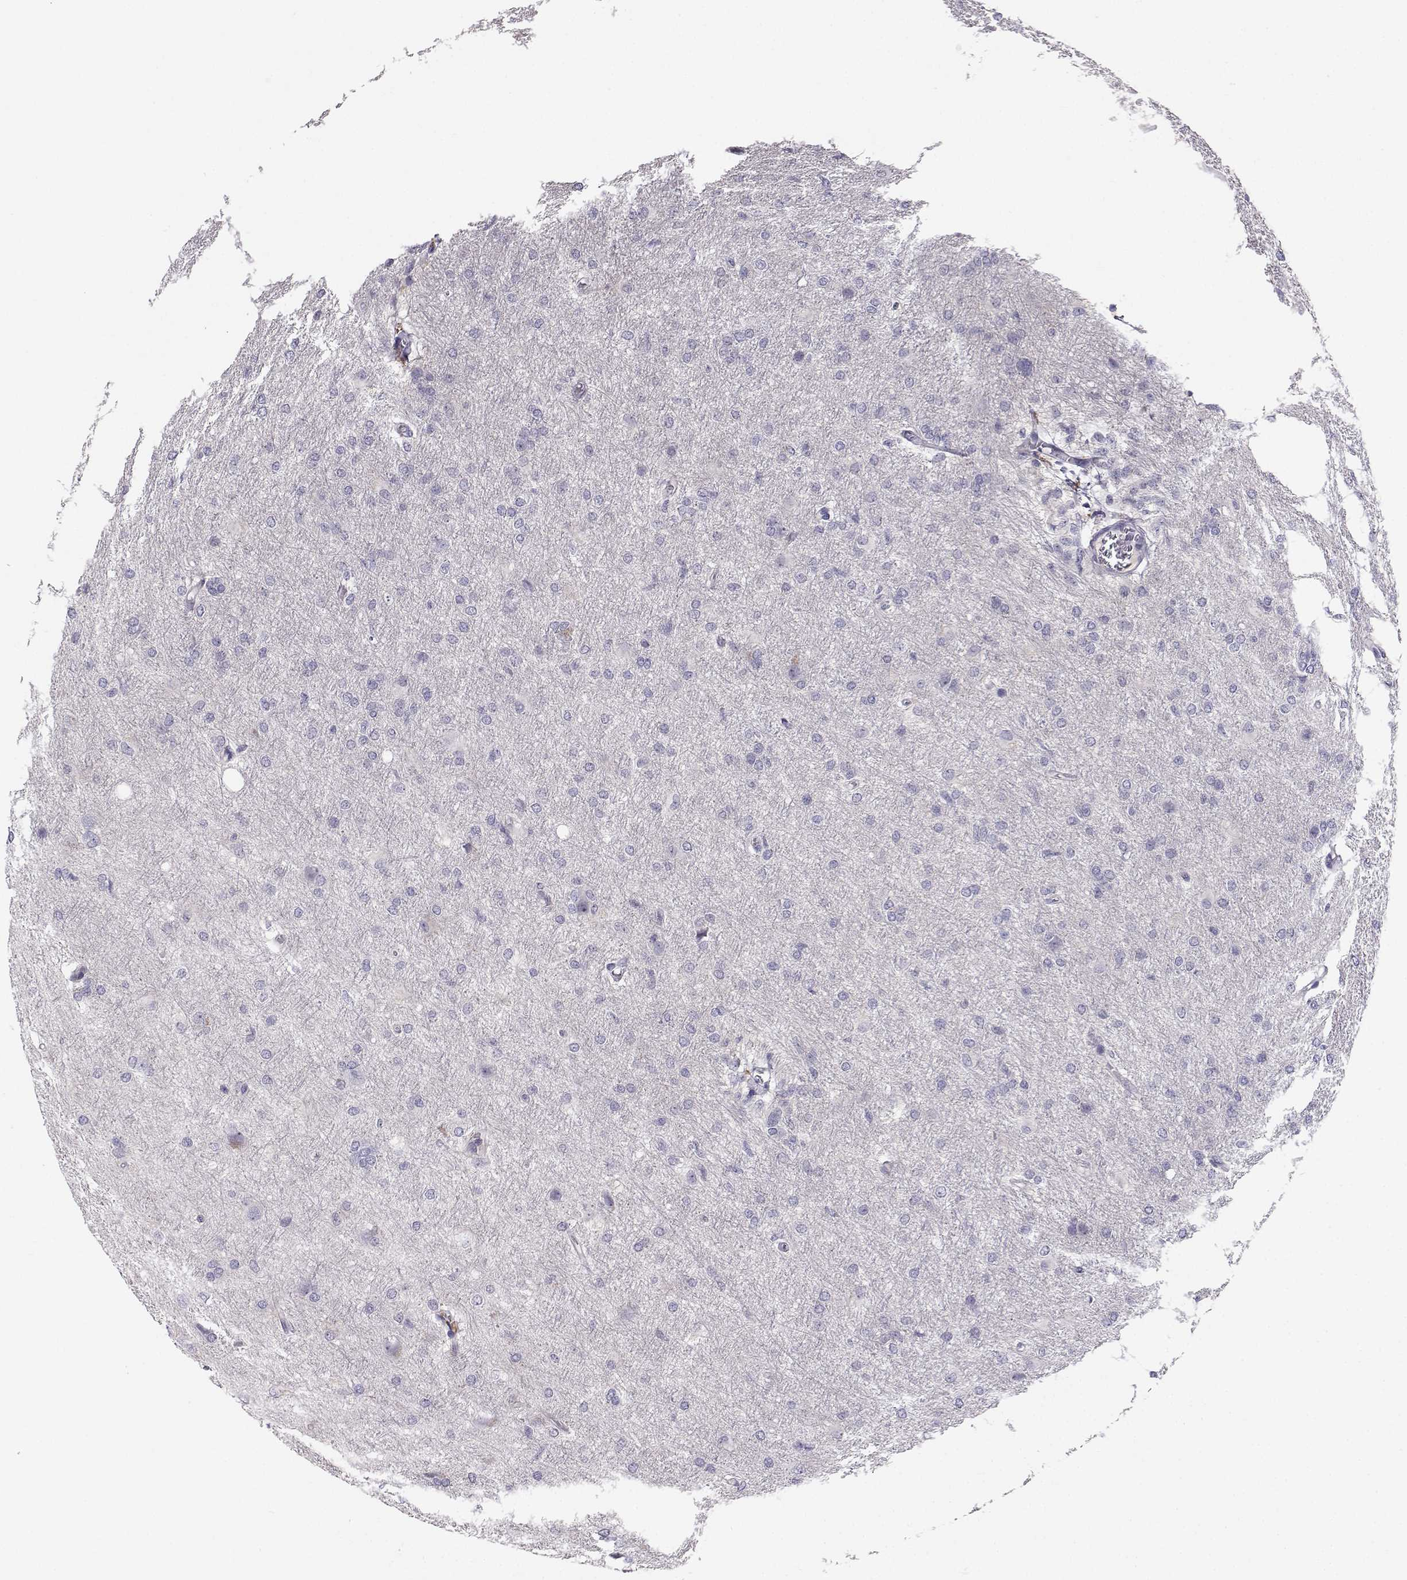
{"staining": {"intensity": "negative", "quantity": "none", "location": "none"}, "tissue": "glioma", "cell_type": "Tumor cells", "image_type": "cancer", "snomed": [{"axis": "morphology", "description": "Glioma, malignant, High grade"}, {"axis": "topography", "description": "Brain"}], "caption": "Immunohistochemistry histopathology image of neoplastic tissue: glioma stained with DAB demonstrates no significant protein staining in tumor cells.", "gene": "MROH7", "patient": {"sex": "male", "age": 68}}